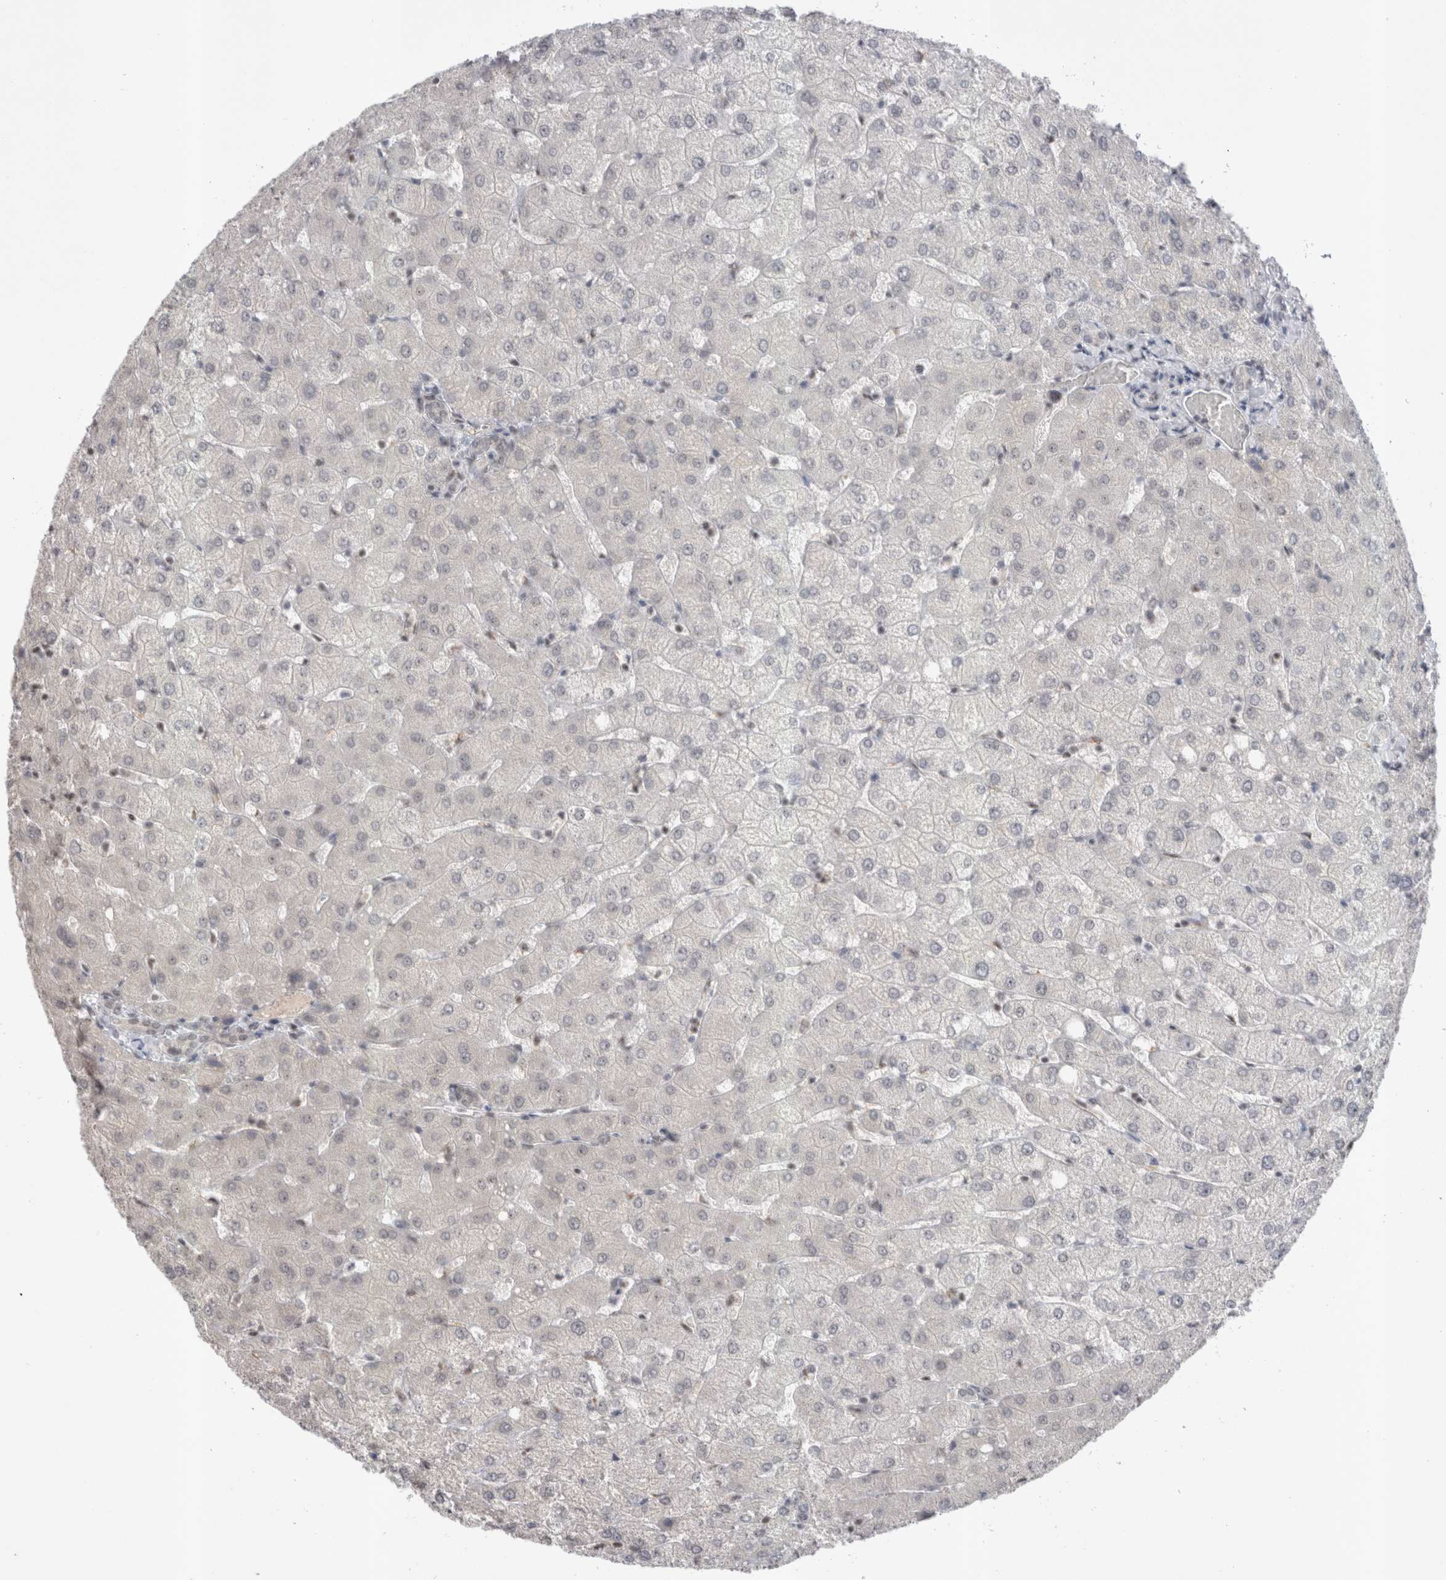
{"staining": {"intensity": "negative", "quantity": "none", "location": "none"}, "tissue": "liver", "cell_type": "Cholangiocytes", "image_type": "normal", "snomed": [{"axis": "morphology", "description": "Normal tissue, NOS"}, {"axis": "topography", "description": "Liver"}], "caption": "An immunohistochemistry image of normal liver is shown. There is no staining in cholangiocytes of liver. (Stains: DAB (3,3'-diaminobenzidine) immunohistochemistry (IHC) with hematoxylin counter stain, Microscopy: brightfield microscopy at high magnification).", "gene": "DAXX", "patient": {"sex": "female", "age": 54}}